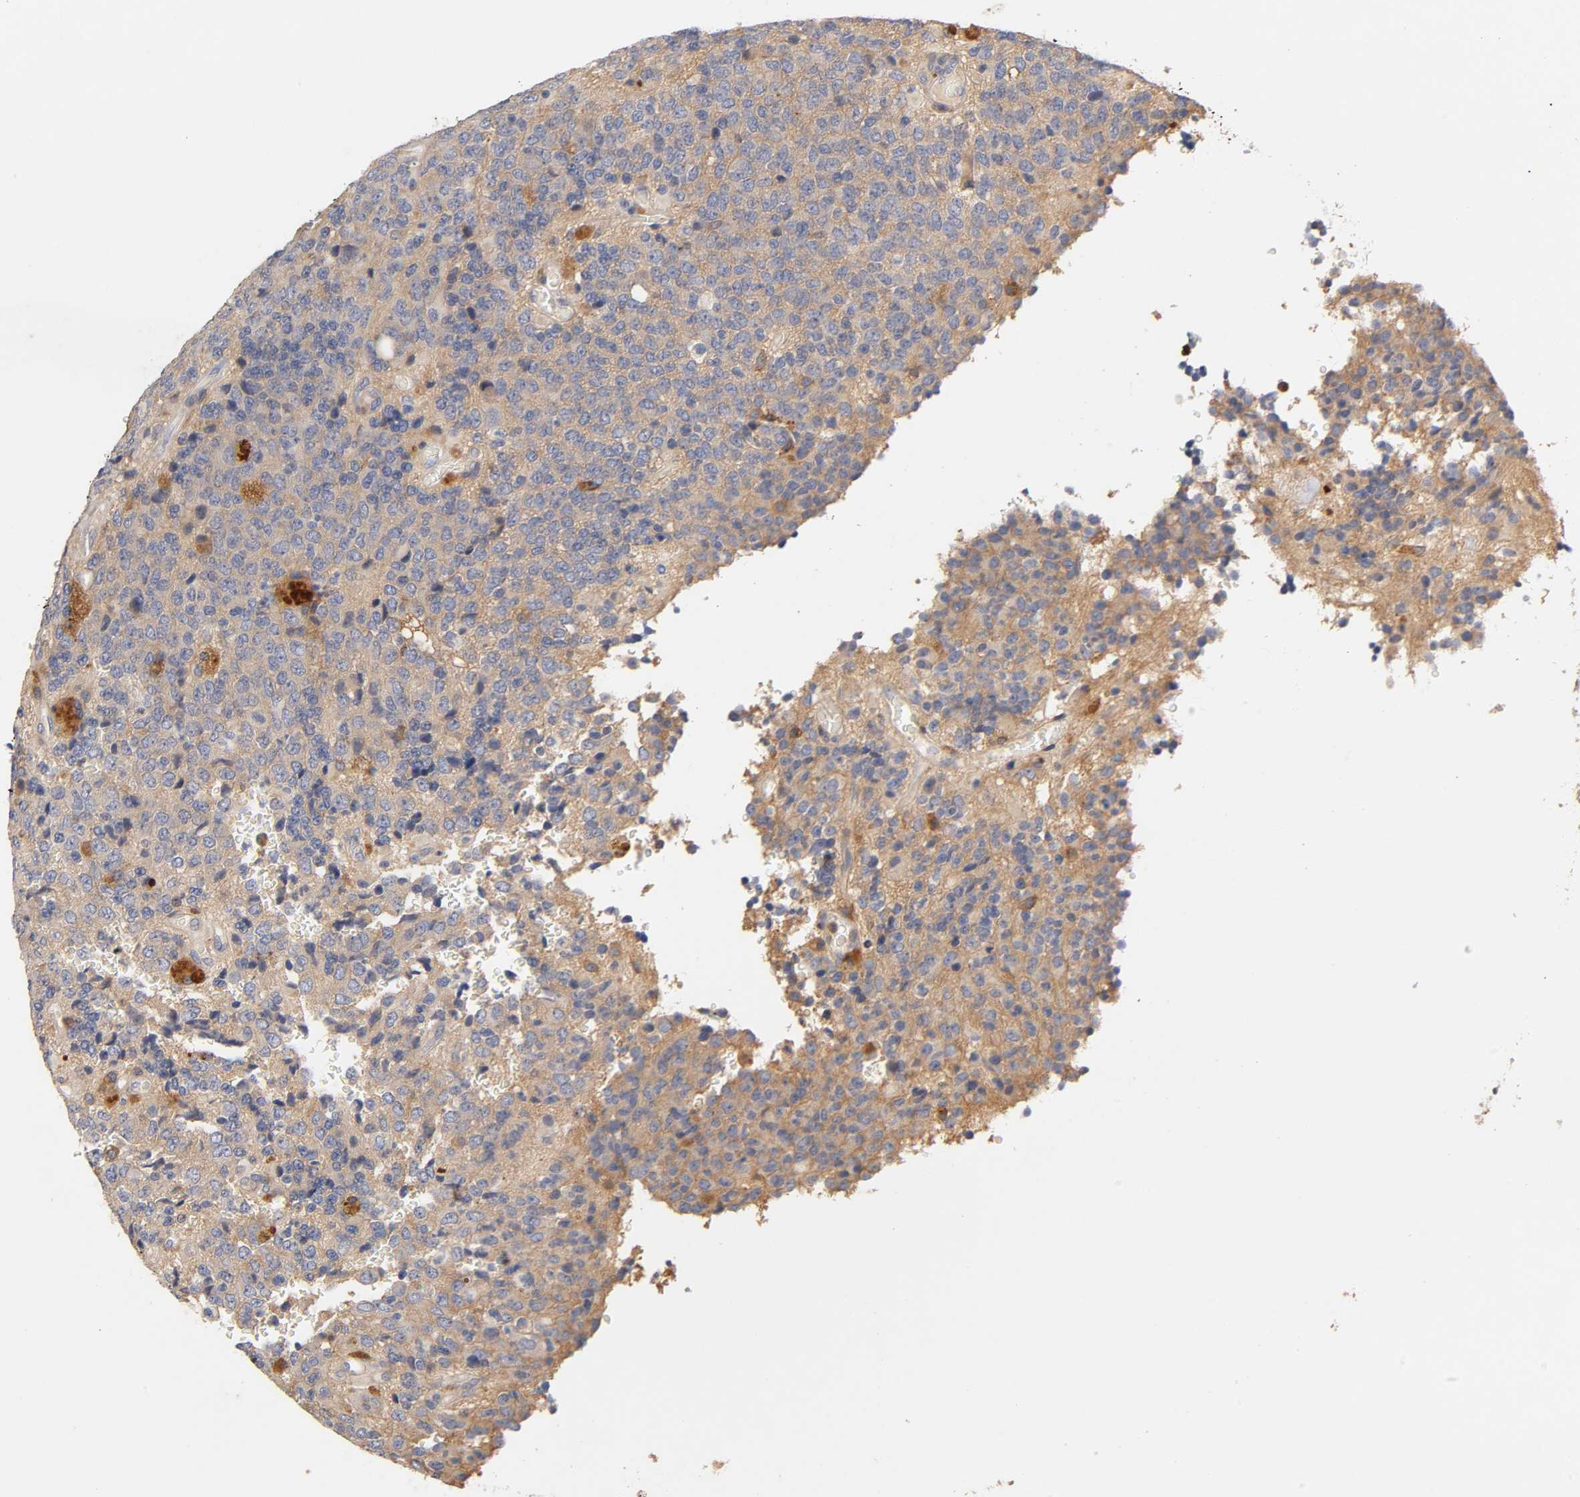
{"staining": {"intensity": "weak", "quantity": ">75%", "location": "cytoplasmic/membranous"}, "tissue": "glioma", "cell_type": "Tumor cells", "image_type": "cancer", "snomed": [{"axis": "morphology", "description": "Glioma, malignant, High grade"}, {"axis": "topography", "description": "pancreas cauda"}], "caption": "DAB immunohistochemical staining of human malignant high-grade glioma shows weak cytoplasmic/membranous protein positivity in approximately >75% of tumor cells. (DAB = brown stain, brightfield microscopy at high magnification).", "gene": "RHOA", "patient": {"sex": "male", "age": 60}}